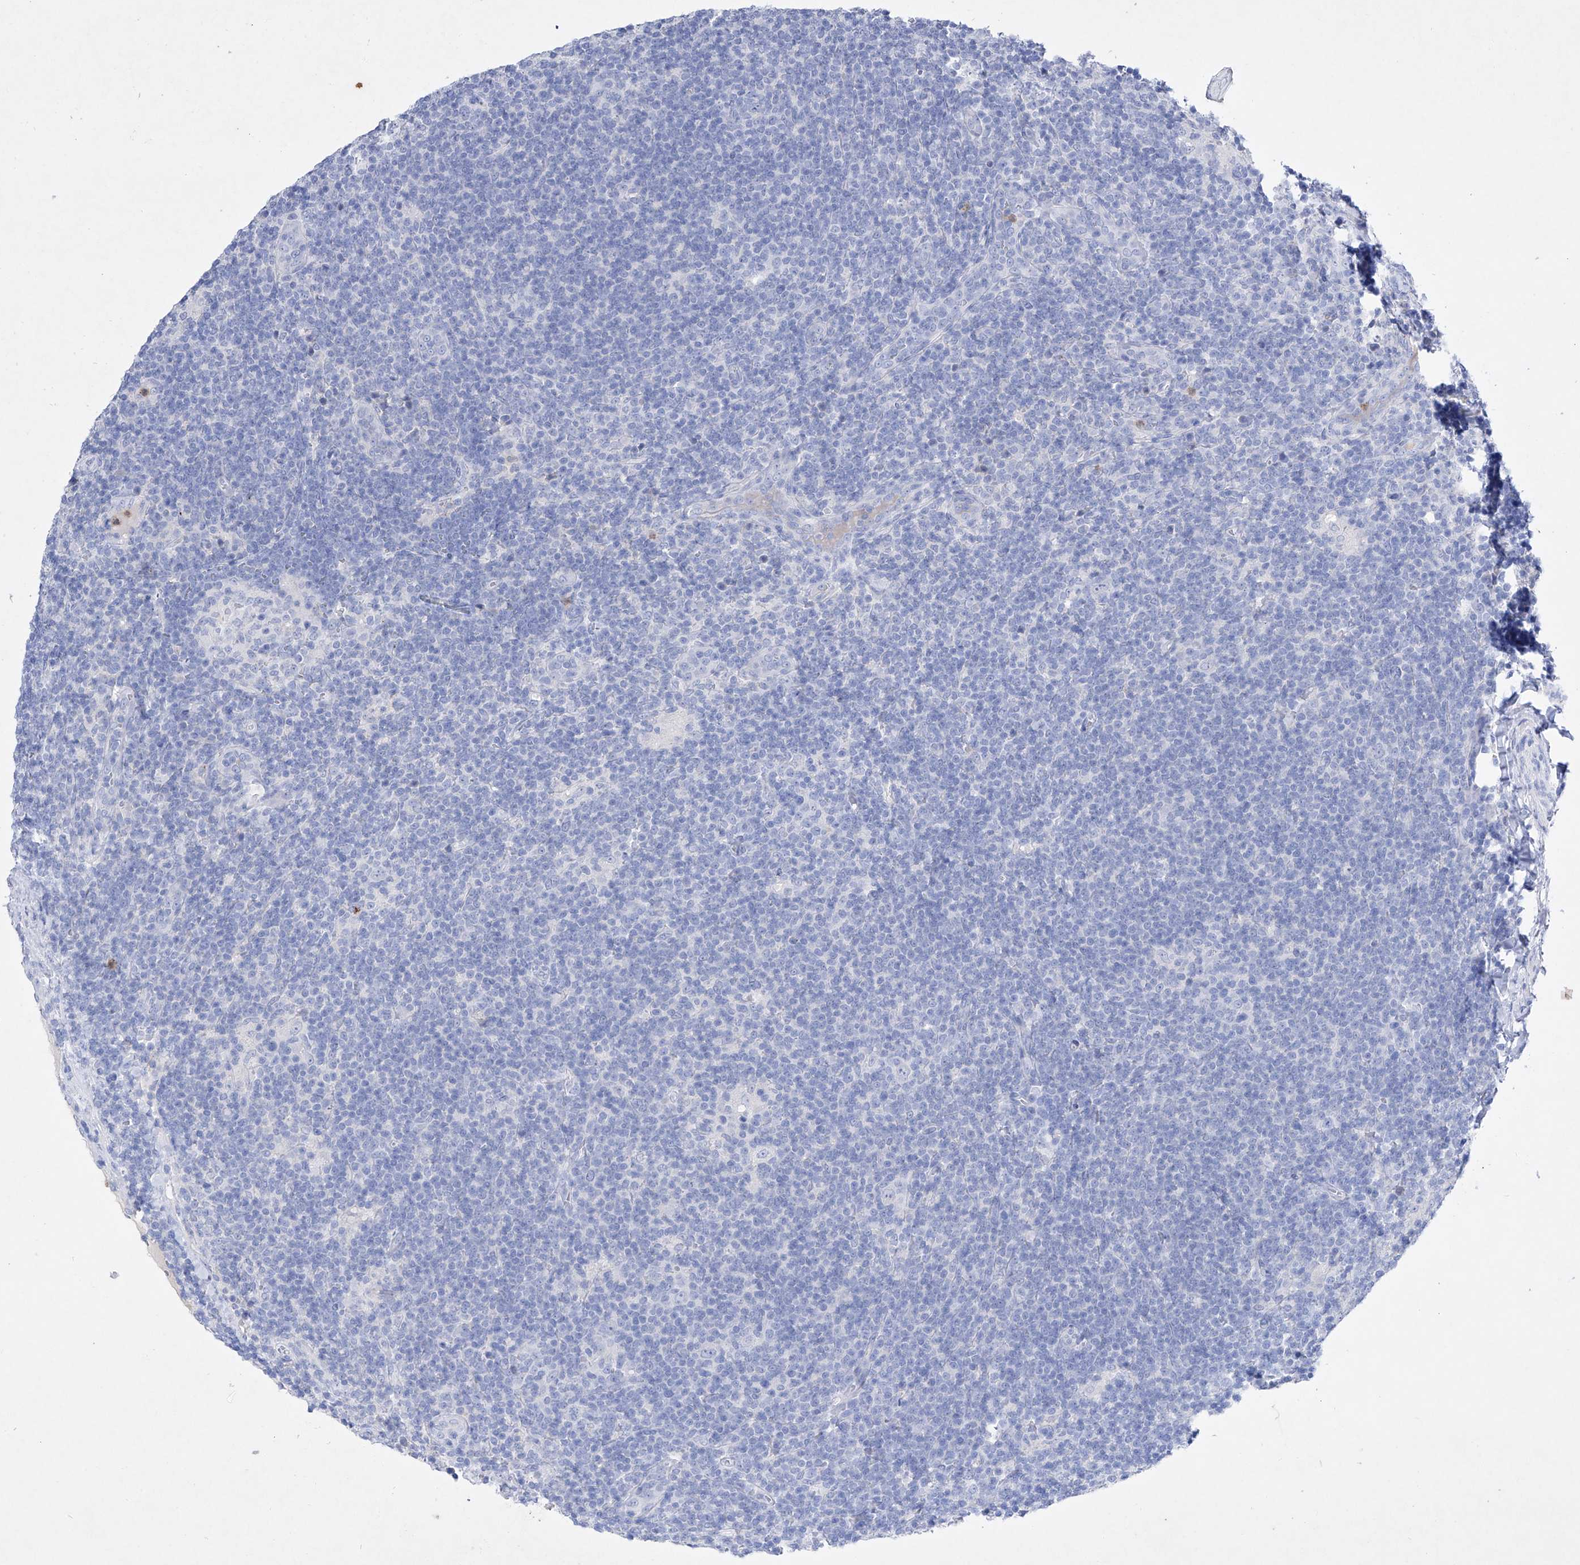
{"staining": {"intensity": "negative", "quantity": "none", "location": "none"}, "tissue": "lymphoma", "cell_type": "Tumor cells", "image_type": "cancer", "snomed": [{"axis": "morphology", "description": "Hodgkin's disease, NOS"}, {"axis": "topography", "description": "Lymph node"}], "caption": "Lymphoma was stained to show a protein in brown. There is no significant positivity in tumor cells. The staining was performed using DAB (3,3'-diaminobenzidine) to visualize the protein expression in brown, while the nuclei were stained in blue with hematoxylin (Magnification: 20x).", "gene": "TM7SF2", "patient": {"sex": "female", "age": 57}}